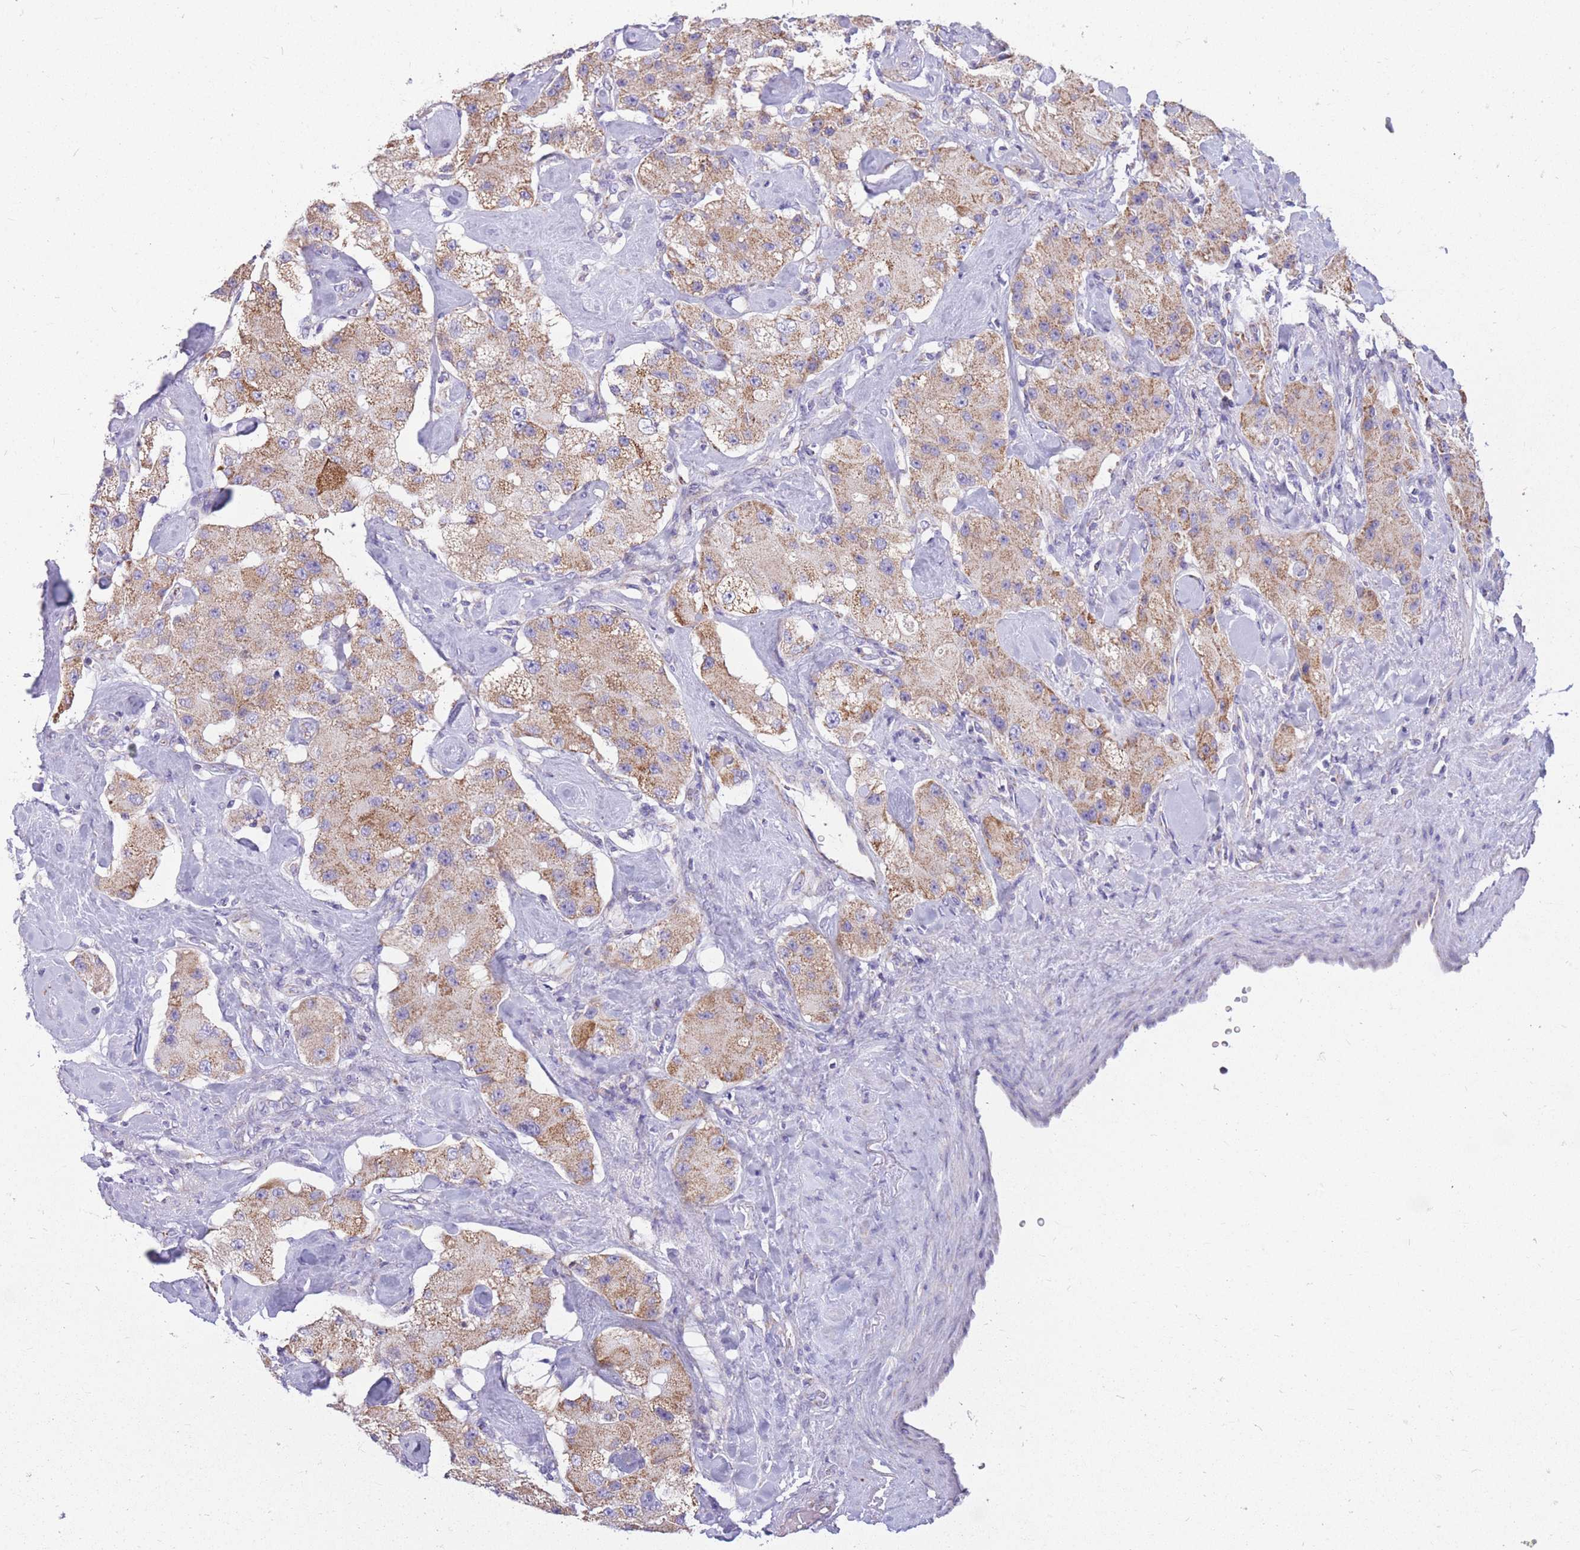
{"staining": {"intensity": "moderate", "quantity": ">75%", "location": "cytoplasmic/membranous"}, "tissue": "carcinoid", "cell_type": "Tumor cells", "image_type": "cancer", "snomed": [{"axis": "morphology", "description": "Carcinoid, malignant, NOS"}, {"axis": "topography", "description": "Pancreas"}], "caption": "About >75% of tumor cells in carcinoid display moderate cytoplasmic/membranous protein staining as visualized by brown immunohistochemical staining.", "gene": "PCSK1", "patient": {"sex": "male", "age": 41}}